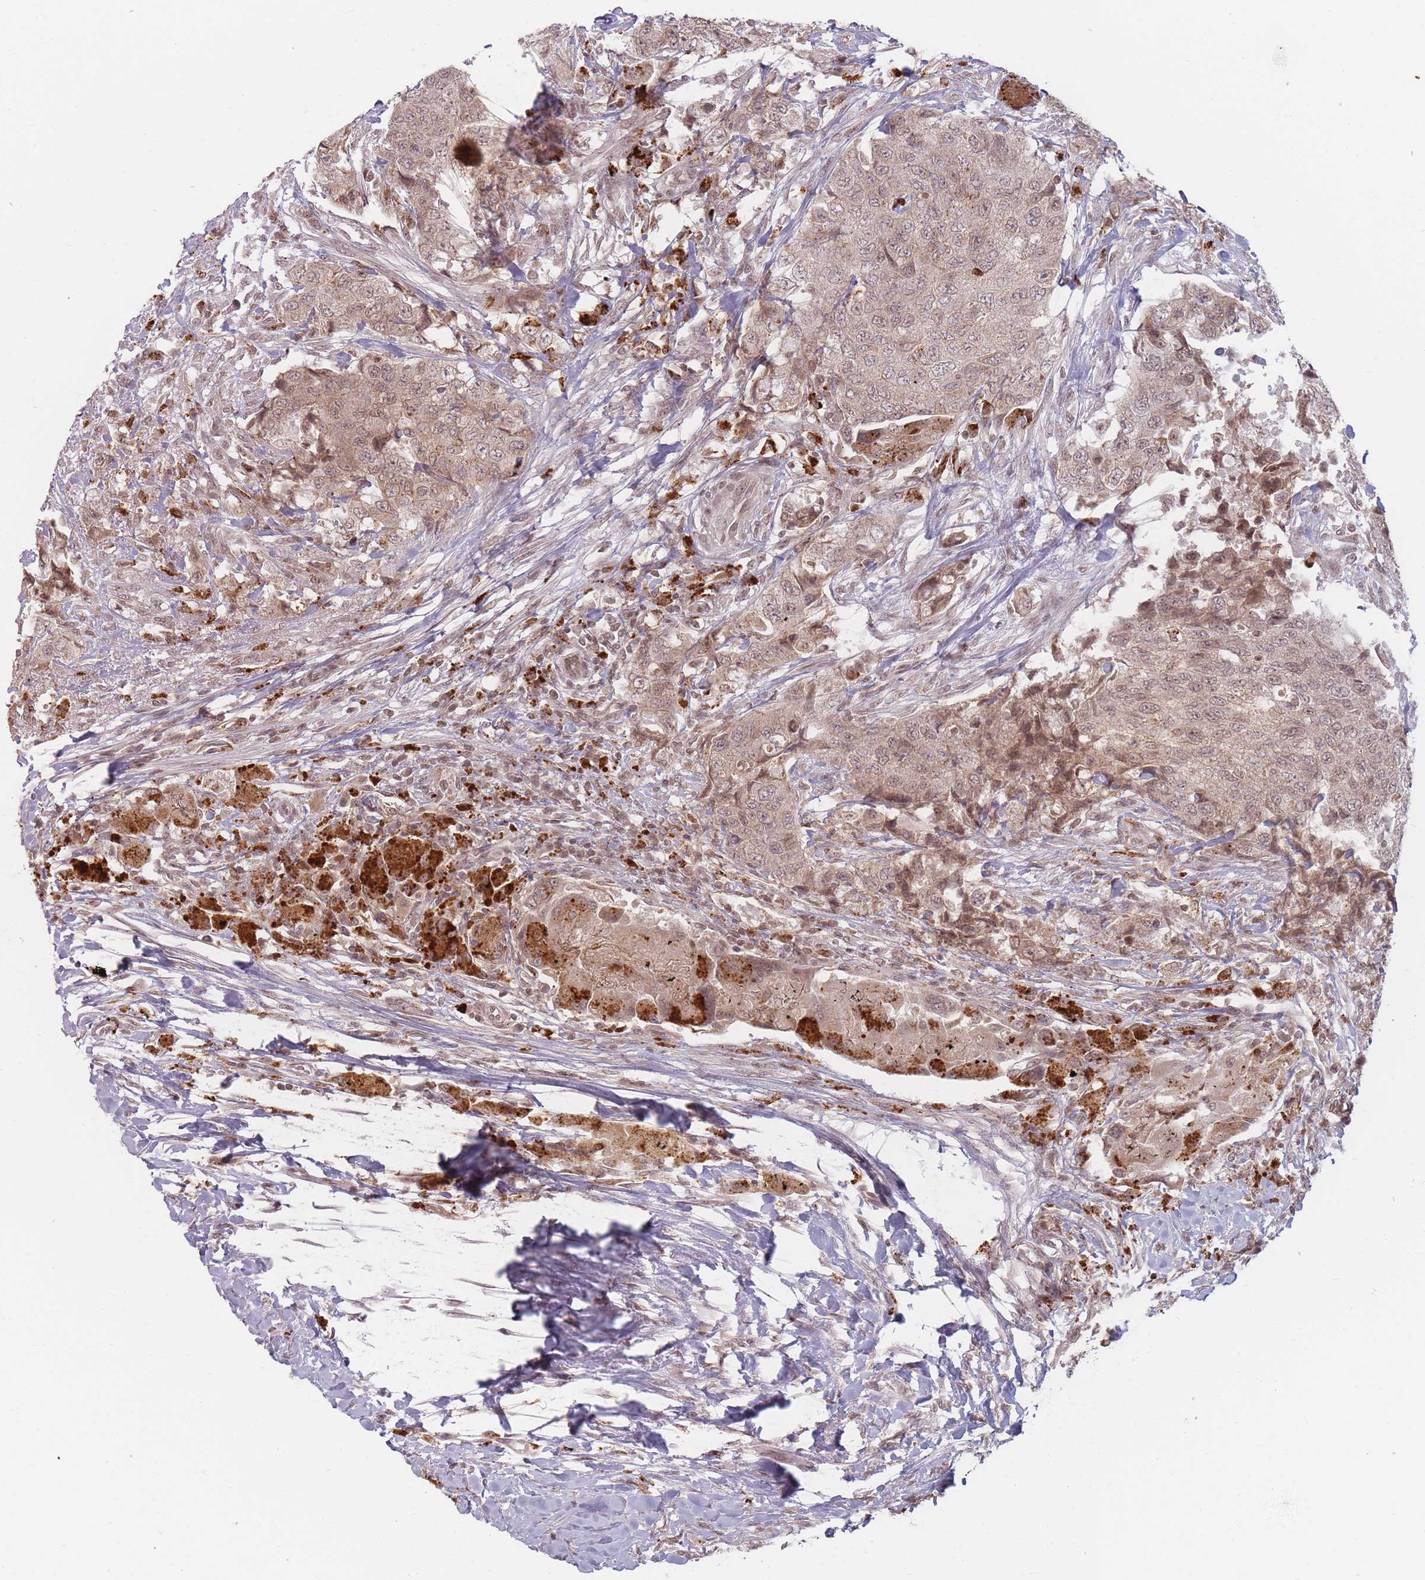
{"staining": {"intensity": "weak", "quantity": ">75%", "location": "cytoplasmic/membranous,nuclear"}, "tissue": "urothelial cancer", "cell_type": "Tumor cells", "image_type": "cancer", "snomed": [{"axis": "morphology", "description": "Urothelial carcinoma, High grade"}, {"axis": "topography", "description": "Urinary bladder"}], "caption": "This image exhibits immunohistochemistry staining of urothelial cancer, with low weak cytoplasmic/membranous and nuclear positivity in approximately >75% of tumor cells.", "gene": "SPATA45", "patient": {"sex": "female", "age": 78}}